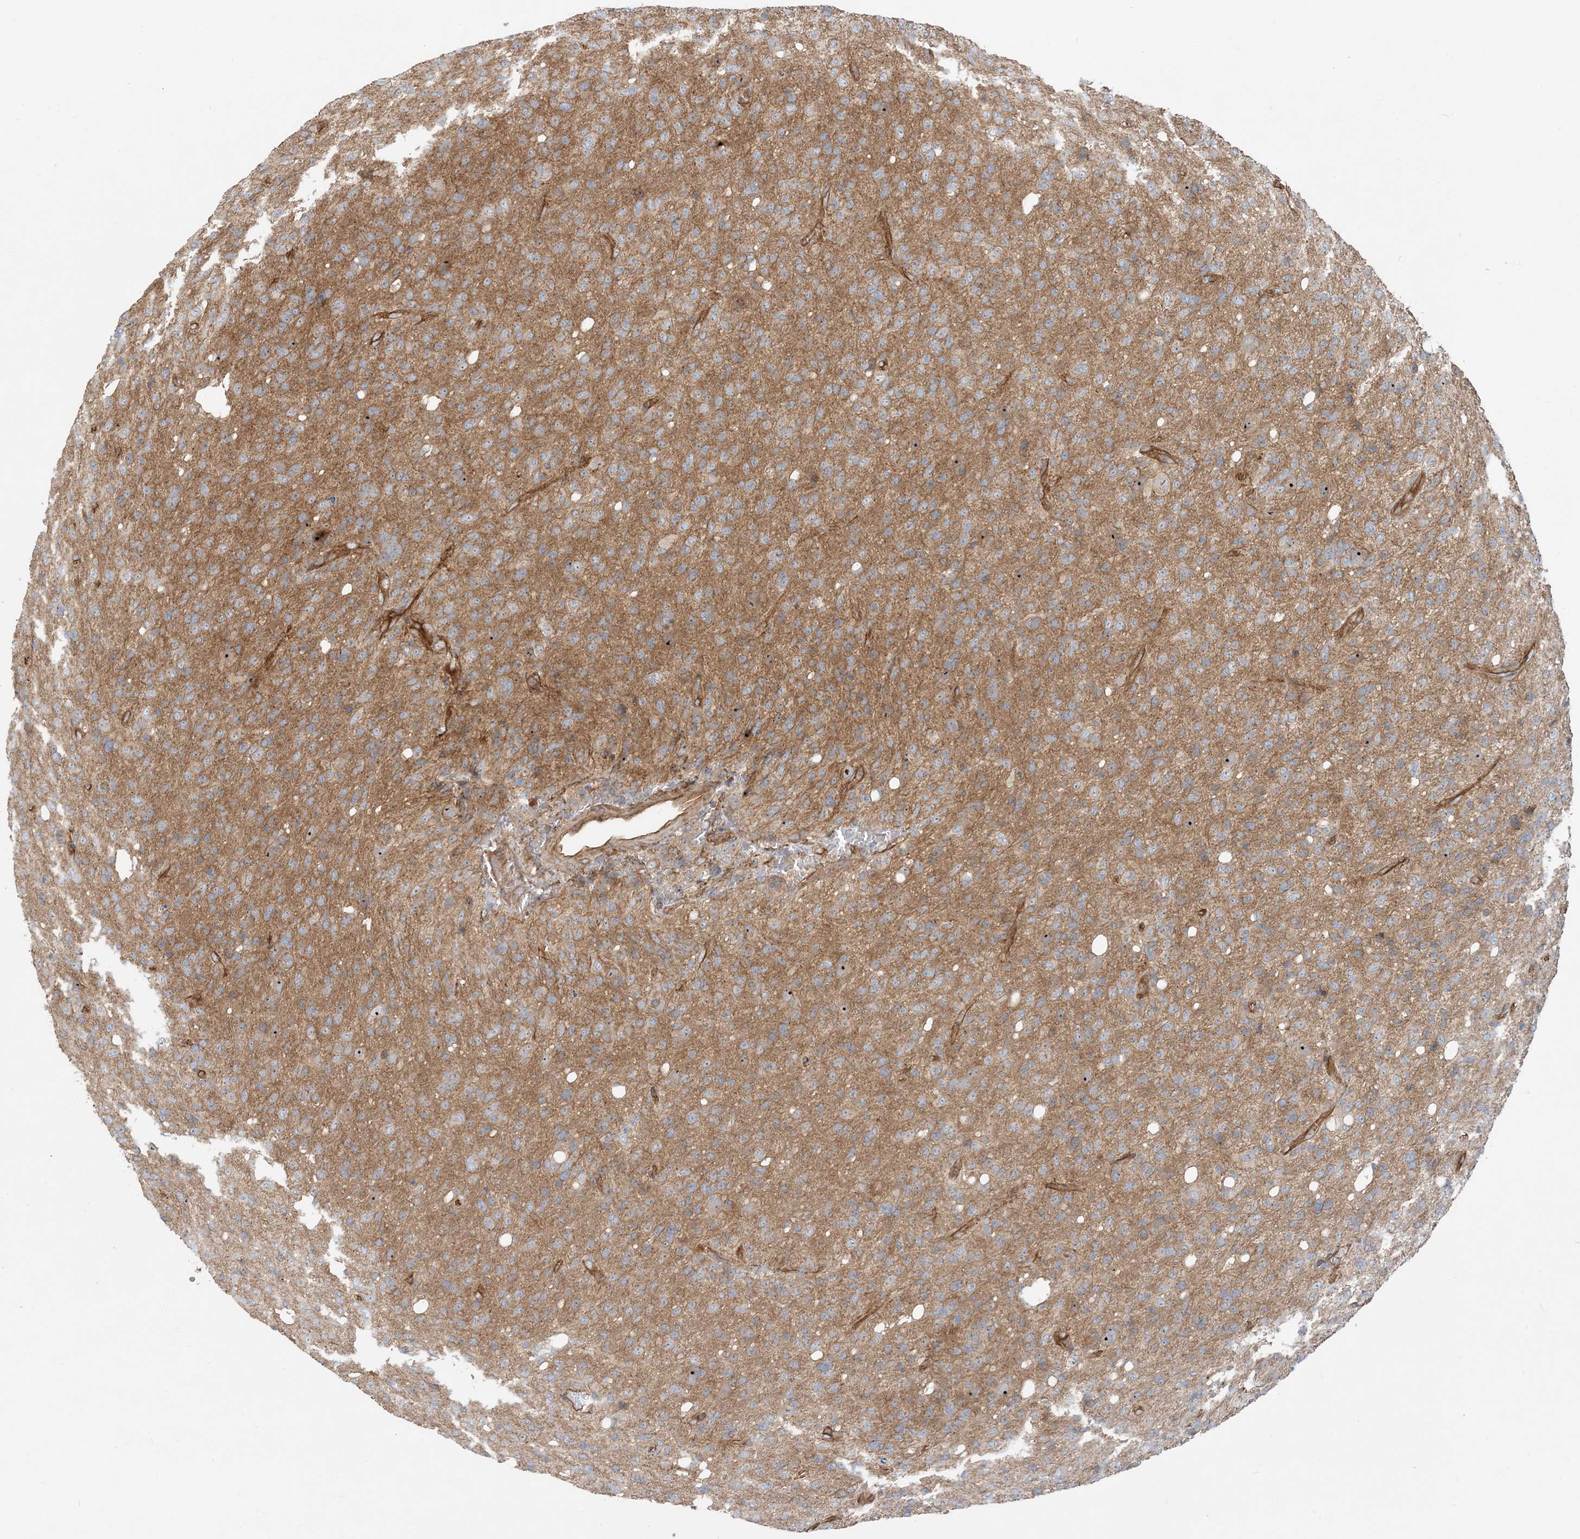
{"staining": {"intensity": "weak", "quantity": "<25%", "location": "cytoplasmic/membranous"}, "tissue": "glioma", "cell_type": "Tumor cells", "image_type": "cancer", "snomed": [{"axis": "morphology", "description": "Glioma, malignant, High grade"}, {"axis": "topography", "description": "Brain"}], "caption": "Immunohistochemical staining of glioma exhibits no significant expression in tumor cells.", "gene": "MYL5", "patient": {"sex": "female", "age": 57}}